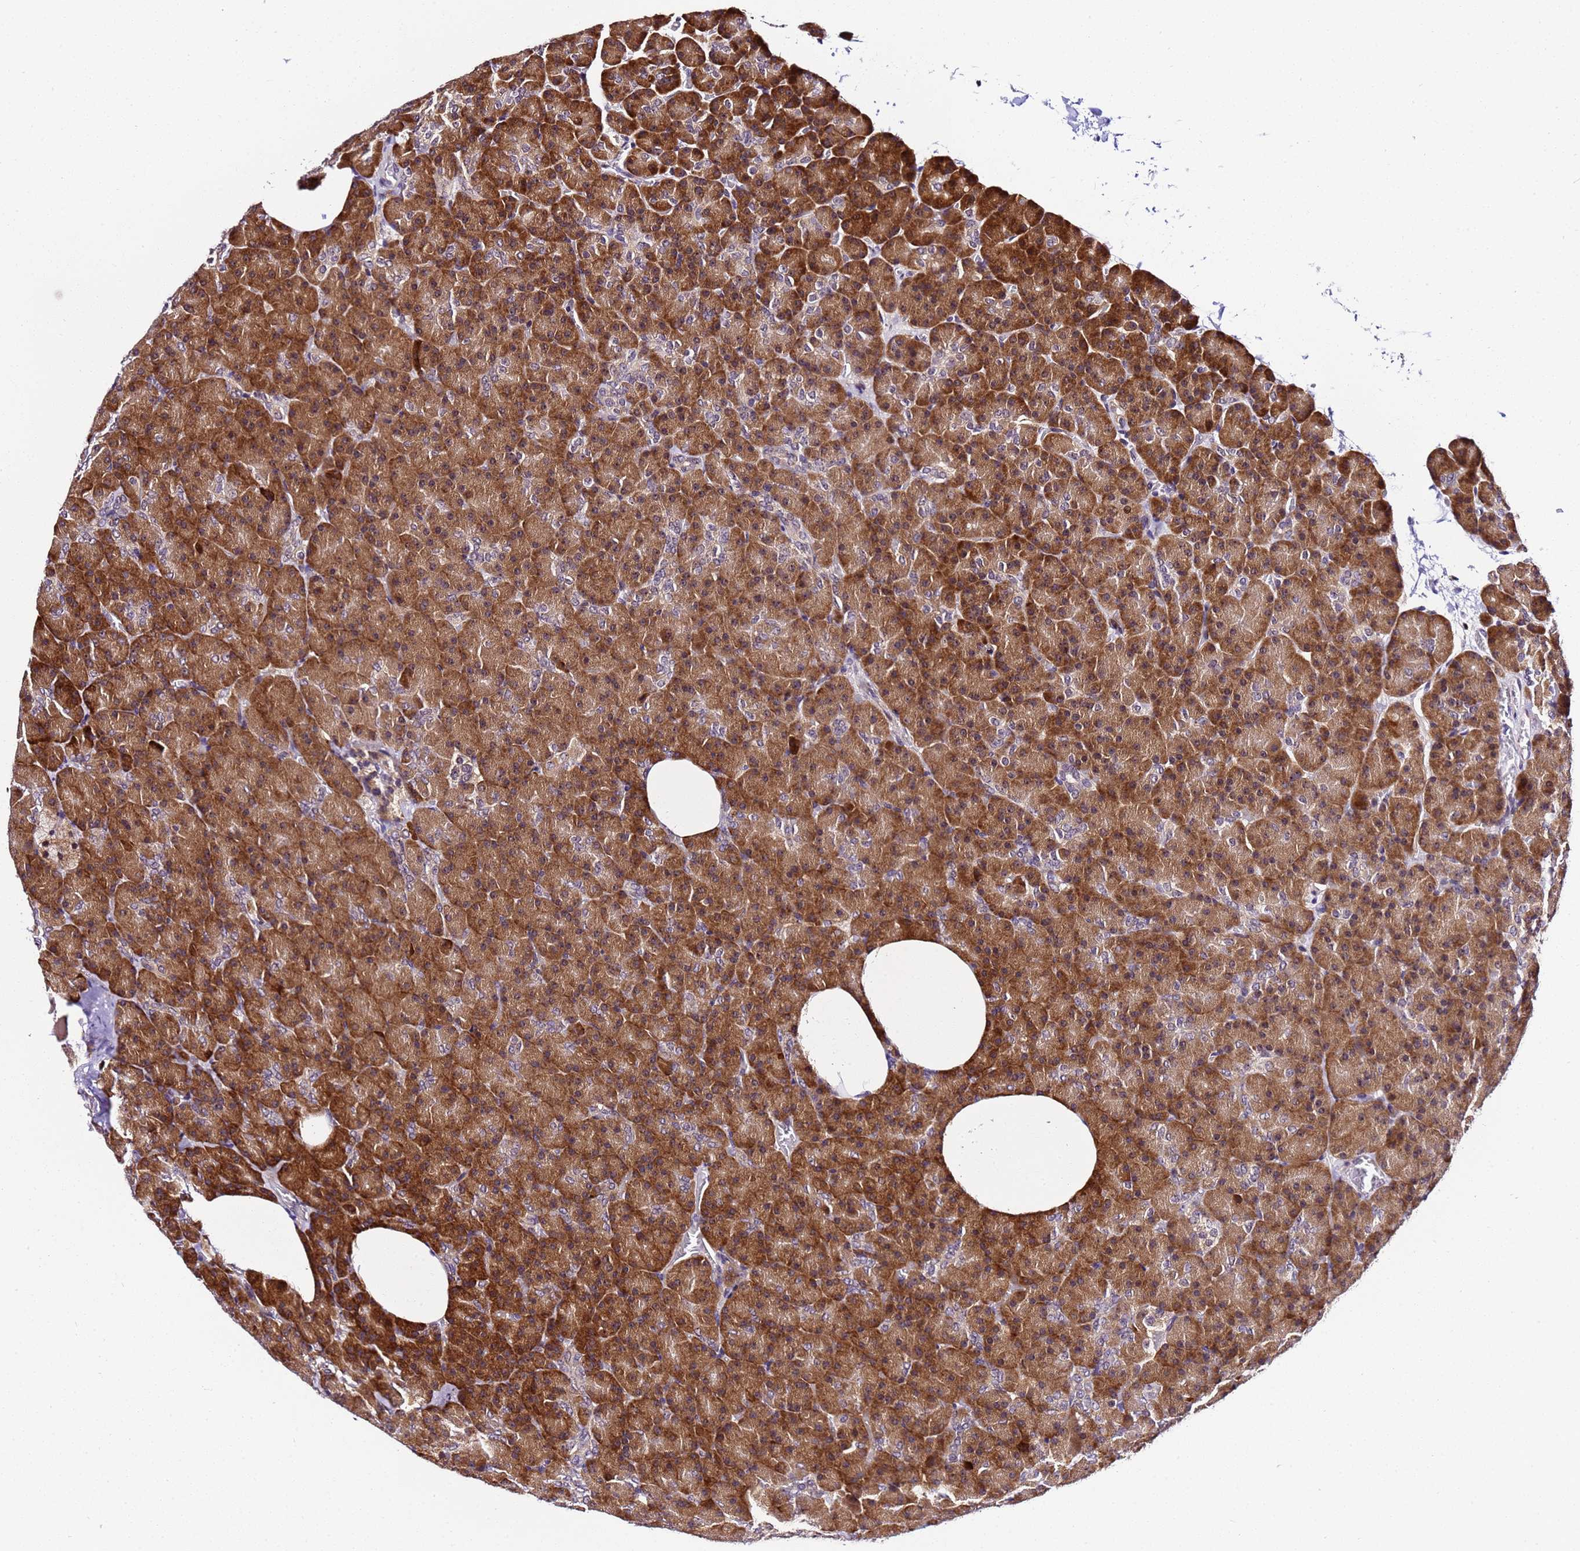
{"staining": {"intensity": "strong", "quantity": "25%-75%", "location": "cytoplasmic/membranous,nuclear"}, "tissue": "pancreas", "cell_type": "Exocrine glandular cells", "image_type": "normal", "snomed": [{"axis": "morphology", "description": "Normal tissue, NOS"}, {"axis": "morphology", "description": "Carcinoid, malignant, NOS"}, {"axis": "topography", "description": "Pancreas"}], "caption": "The immunohistochemical stain highlights strong cytoplasmic/membranous,nuclear expression in exocrine glandular cells of unremarkable pancreas. Ihc stains the protein in brown and the nuclei are stained blue.", "gene": "SLX4IP", "patient": {"sex": "female", "age": 35}}